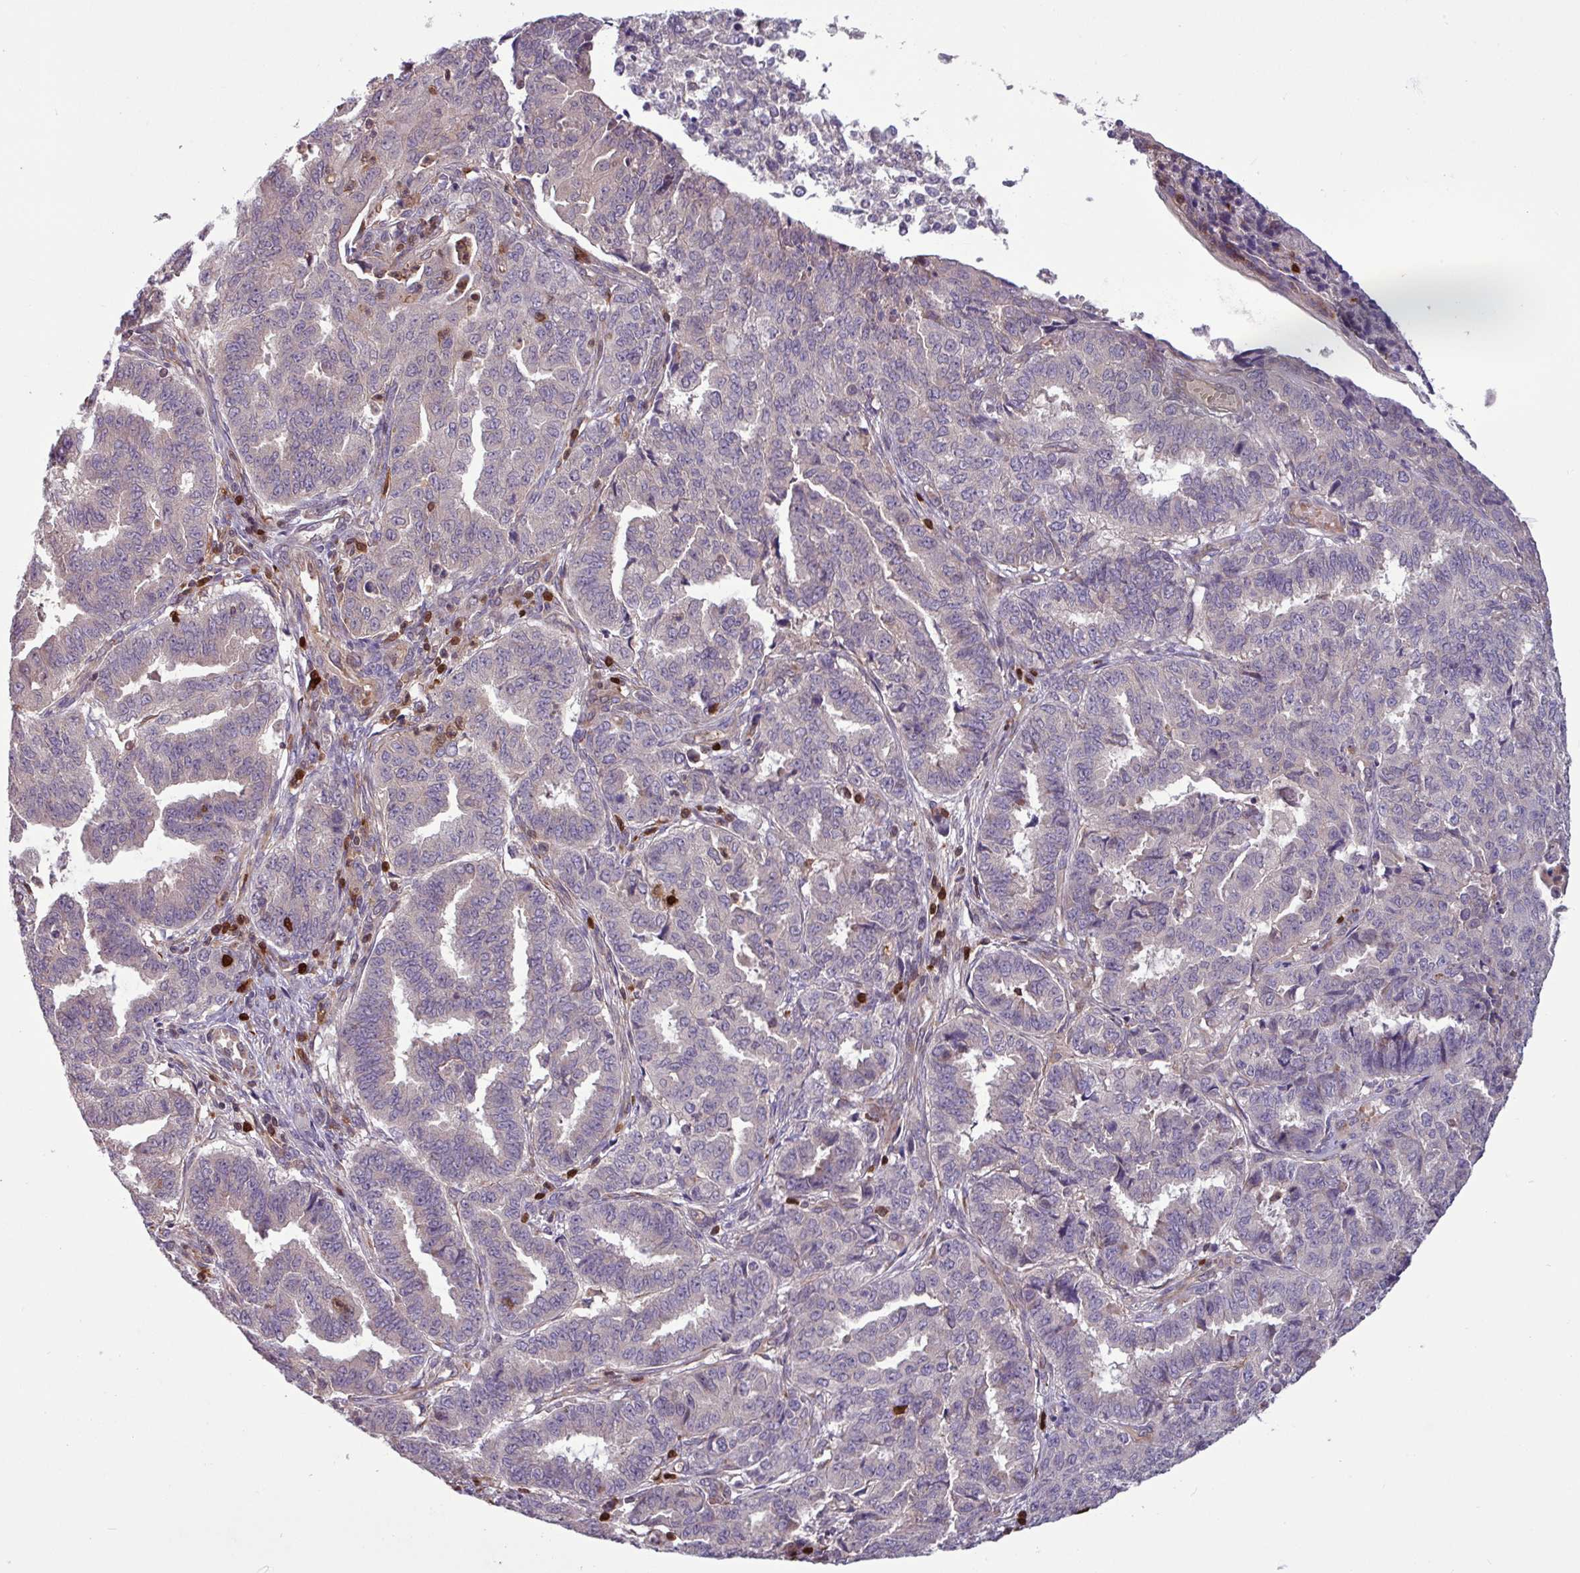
{"staining": {"intensity": "negative", "quantity": "none", "location": "none"}, "tissue": "endometrial cancer", "cell_type": "Tumor cells", "image_type": "cancer", "snomed": [{"axis": "morphology", "description": "Adenocarcinoma, NOS"}, {"axis": "topography", "description": "Endometrium"}], "caption": "DAB (3,3'-diaminobenzidine) immunohistochemical staining of human endometrial cancer demonstrates no significant expression in tumor cells.", "gene": "SEC61G", "patient": {"sex": "female", "age": 50}}